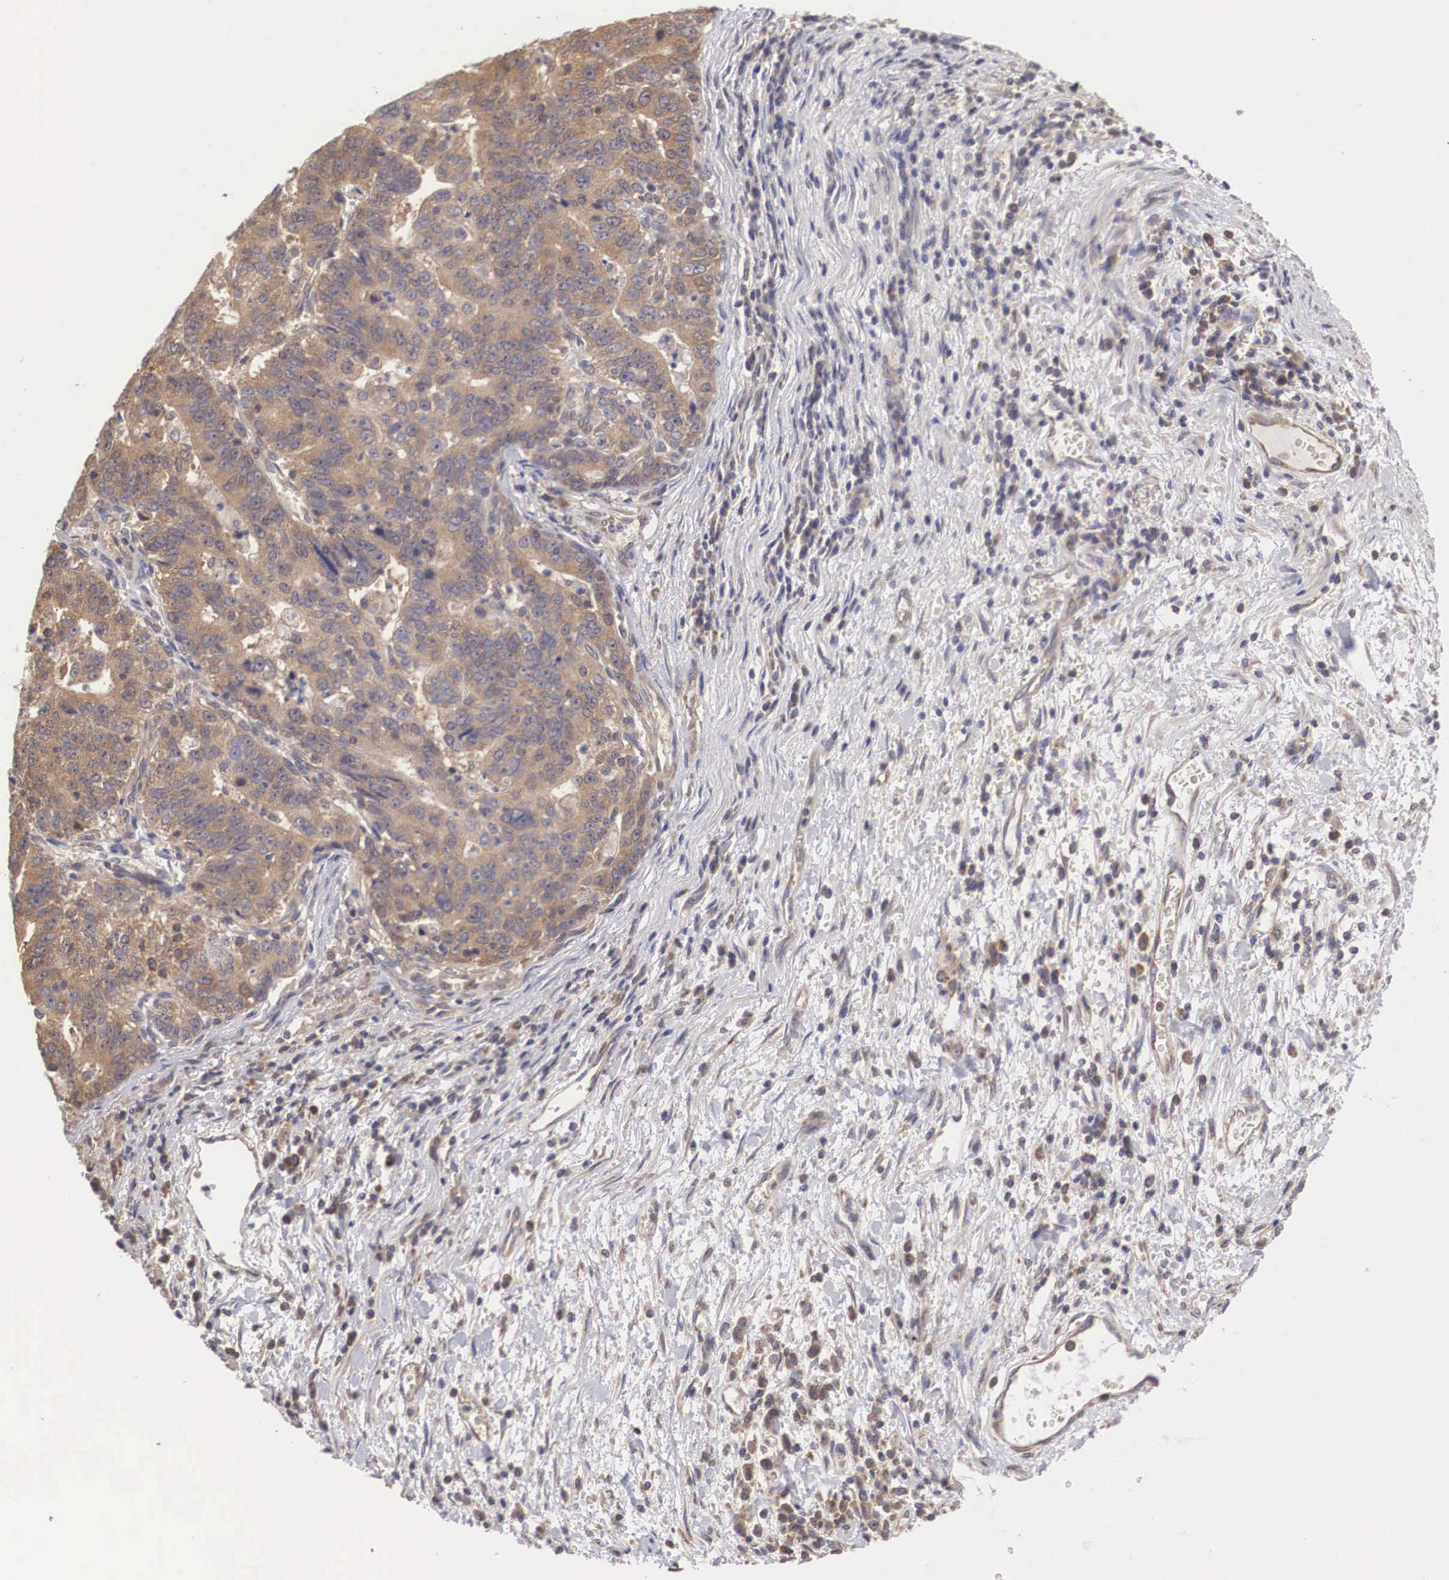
{"staining": {"intensity": "moderate", "quantity": ">75%", "location": "cytoplasmic/membranous"}, "tissue": "stomach cancer", "cell_type": "Tumor cells", "image_type": "cancer", "snomed": [{"axis": "morphology", "description": "Adenocarcinoma, NOS"}, {"axis": "topography", "description": "Stomach, upper"}], "caption": "High-magnification brightfield microscopy of stomach cancer (adenocarcinoma) stained with DAB (brown) and counterstained with hematoxylin (blue). tumor cells exhibit moderate cytoplasmic/membranous expression is appreciated in about>75% of cells.", "gene": "DHRS1", "patient": {"sex": "female", "age": 50}}